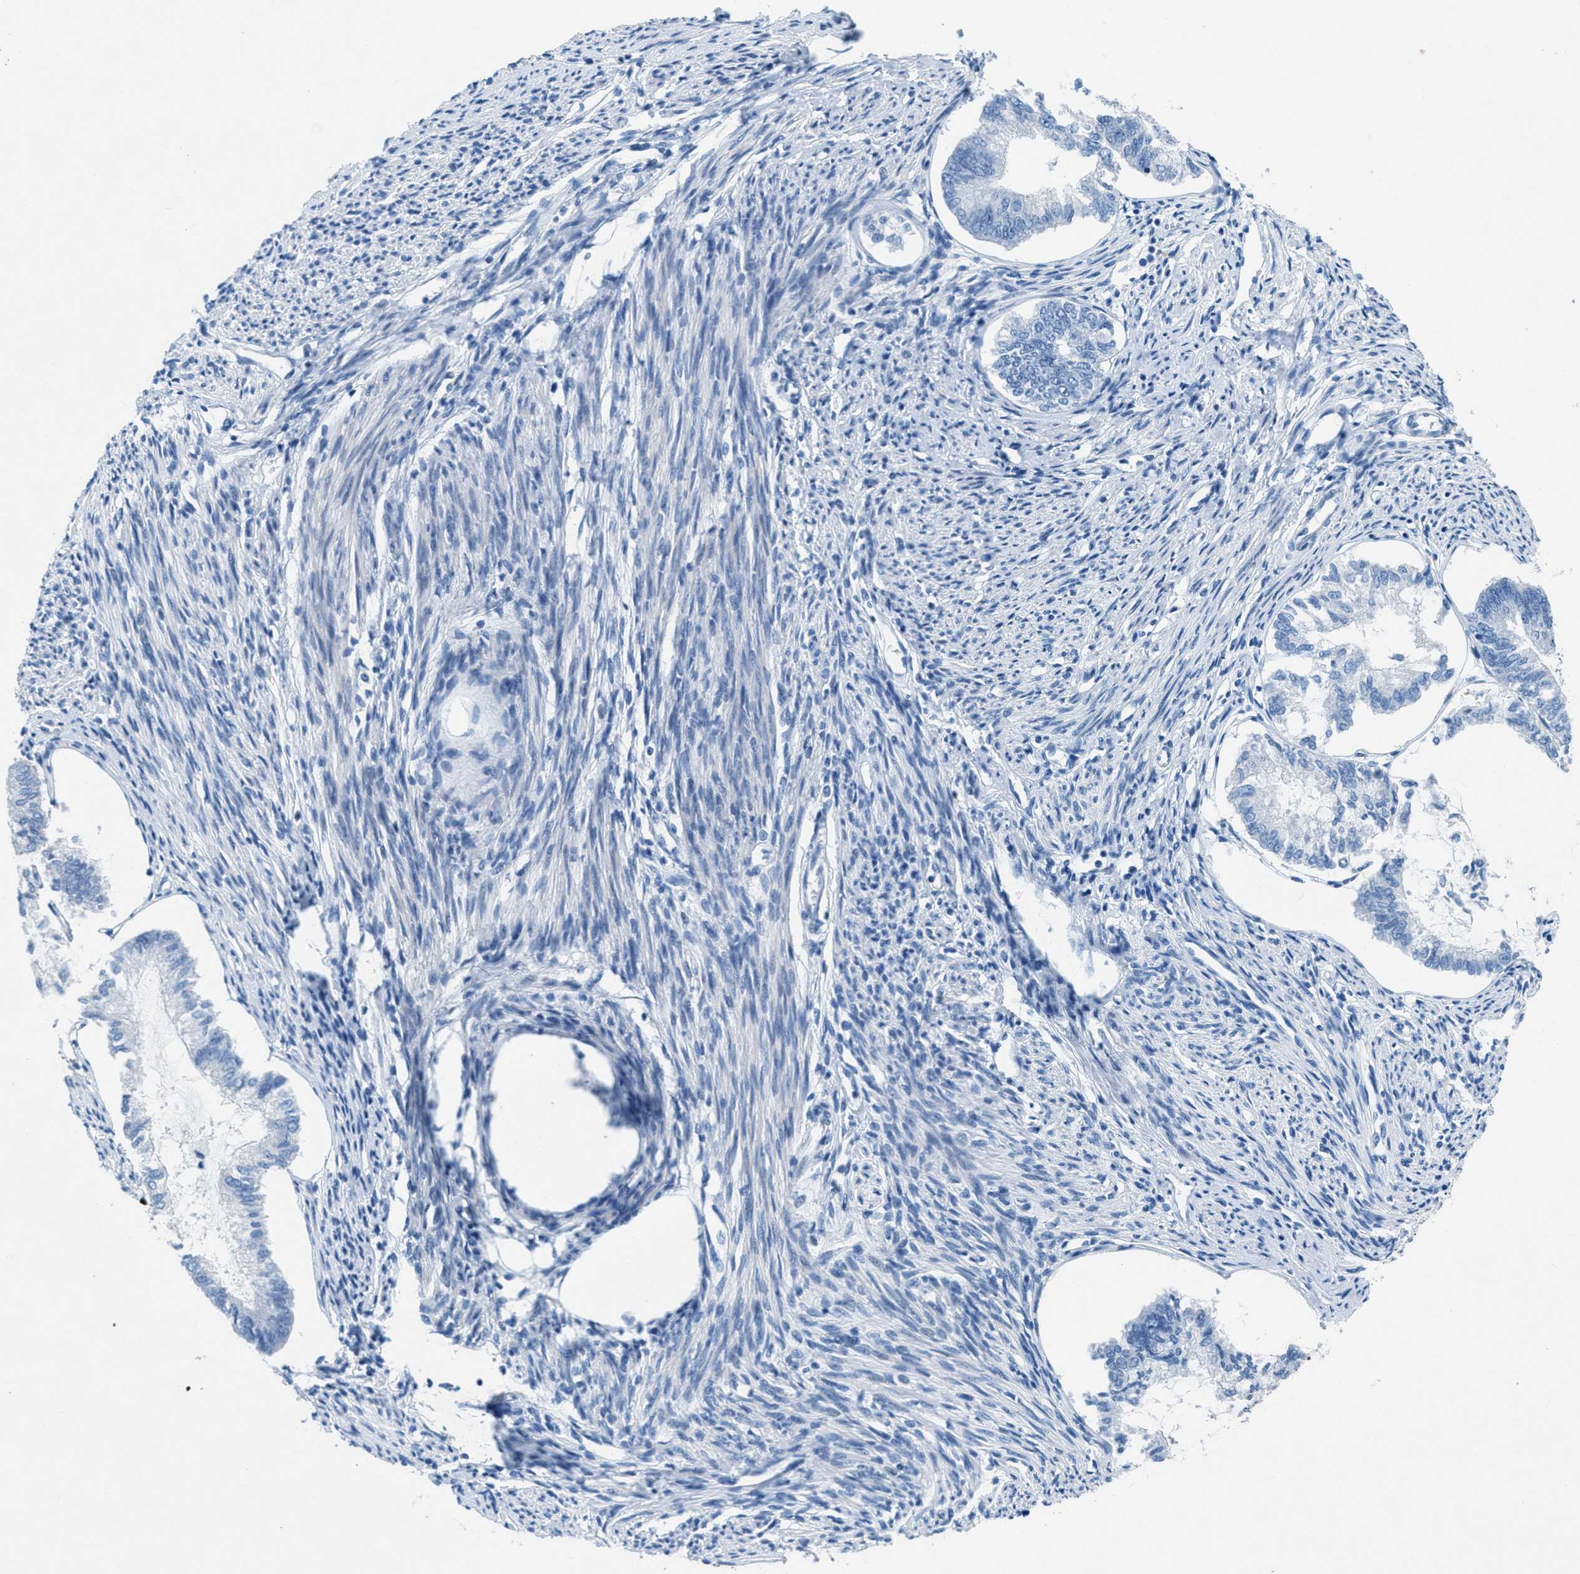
{"staining": {"intensity": "negative", "quantity": "none", "location": "none"}, "tissue": "endometrial cancer", "cell_type": "Tumor cells", "image_type": "cancer", "snomed": [{"axis": "morphology", "description": "Adenocarcinoma, NOS"}, {"axis": "topography", "description": "Endometrium"}], "caption": "Image shows no protein staining in tumor cells of endometrial cancer tissue.", "gene": "GALNT17", "patient": {"sex": "female", "age": 86}}